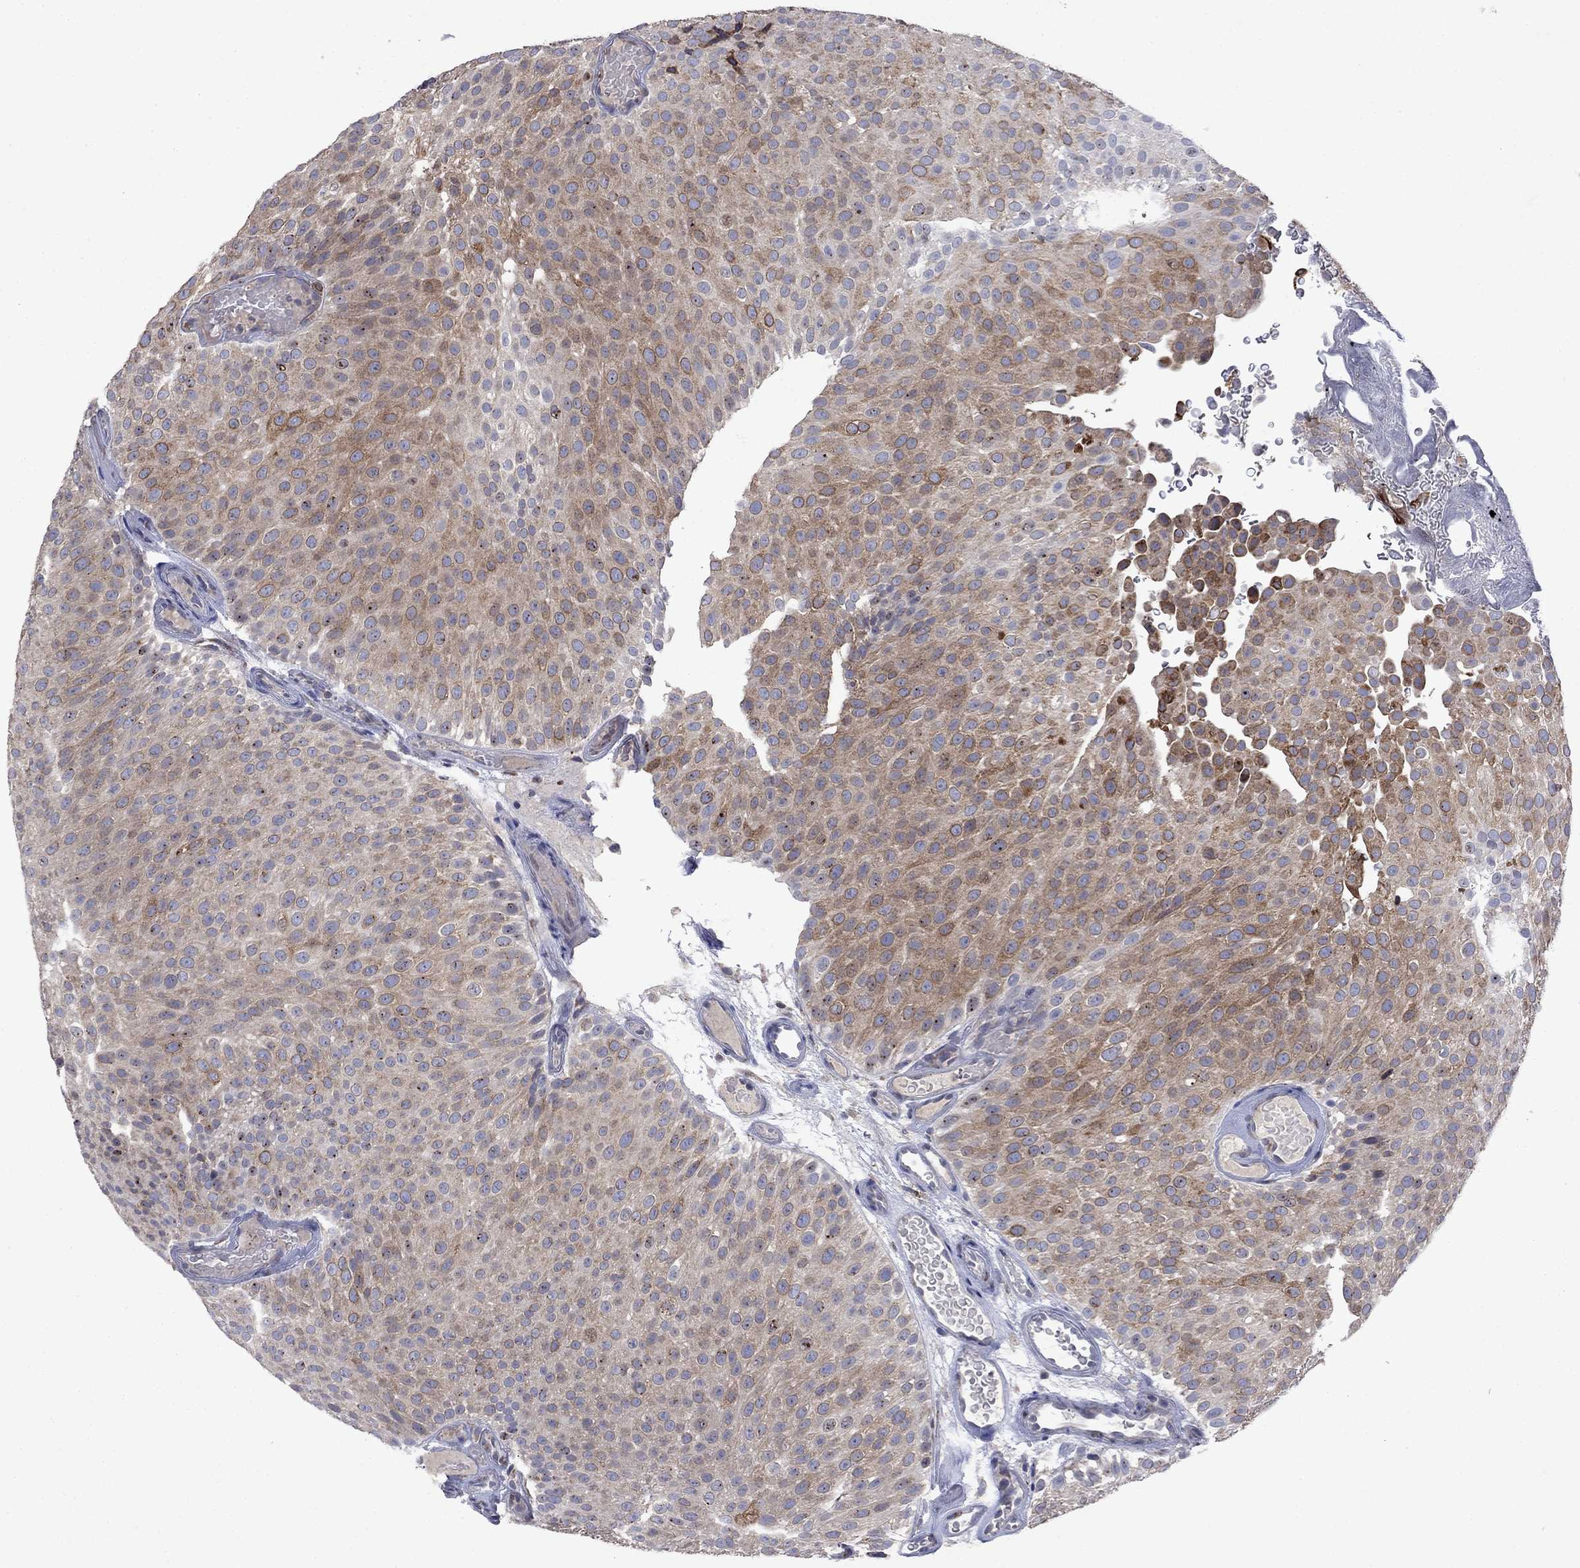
{"staining": {"intensity": "moderate", "quantity": "25%-75%", "location": "cytoplasmic/membranous"}, "tissue": "urothelial cancer", "cell_type": "Tumor cells", "image_type": "cancer", "snomed": [{"axis": "morphology", "description": "Urothelial carcinoma, Low grade"}, {"axis": "topography", "description": "Urinary bladder"}], "caption": "DAB immunohistochemical staining of low-grade urothelial carcinoma exhibits moderate cytoplasmic/membranous protein positivity in approximately 25%-75% of tumor cells.", "gene": "TMEM97", "patient": {"sex": "male", "age": 78}}